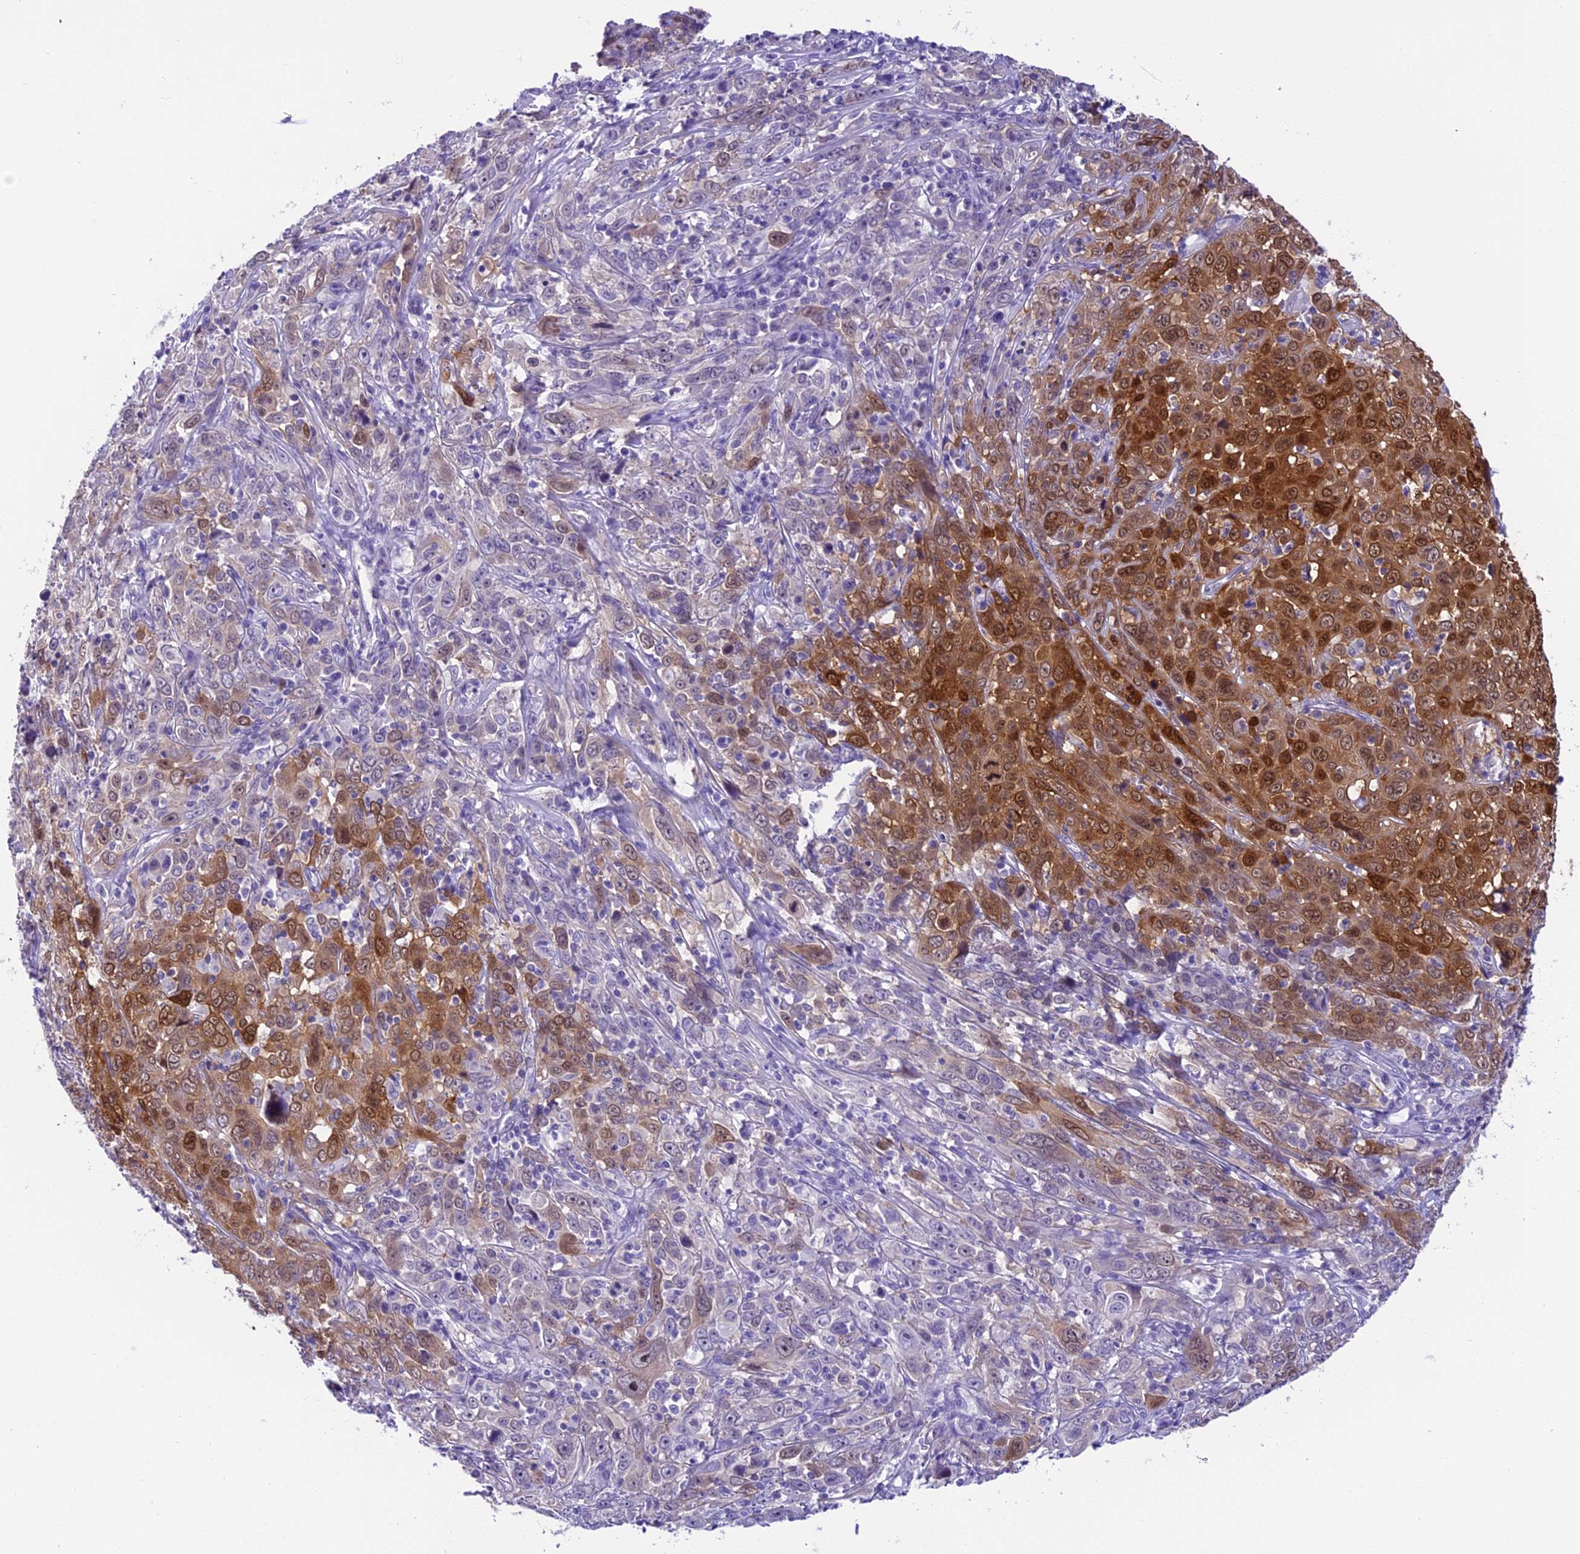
{"staining": {"intensity": "moderate", "quantity": "<25%", "location": "cytoplasmic/membranous,nuclear"}, "tissue": "cervical cancer", "cell_type": "Tumor cells", "image_type": "cancer", "snomed": [{"axis": "morphology", "description": "Squamous cell carcinoma, NOS"}, {"axis": "topography", "description": "Cervix"}], "caption": "Protein staining reveals moderate cytoplasmic/membranous and nuclear expression in about <25% of tumor cells in squamous cell carcinoma (cervical).", "gene": "PRR15", "patient": {"sex": "female", "age": 46}}